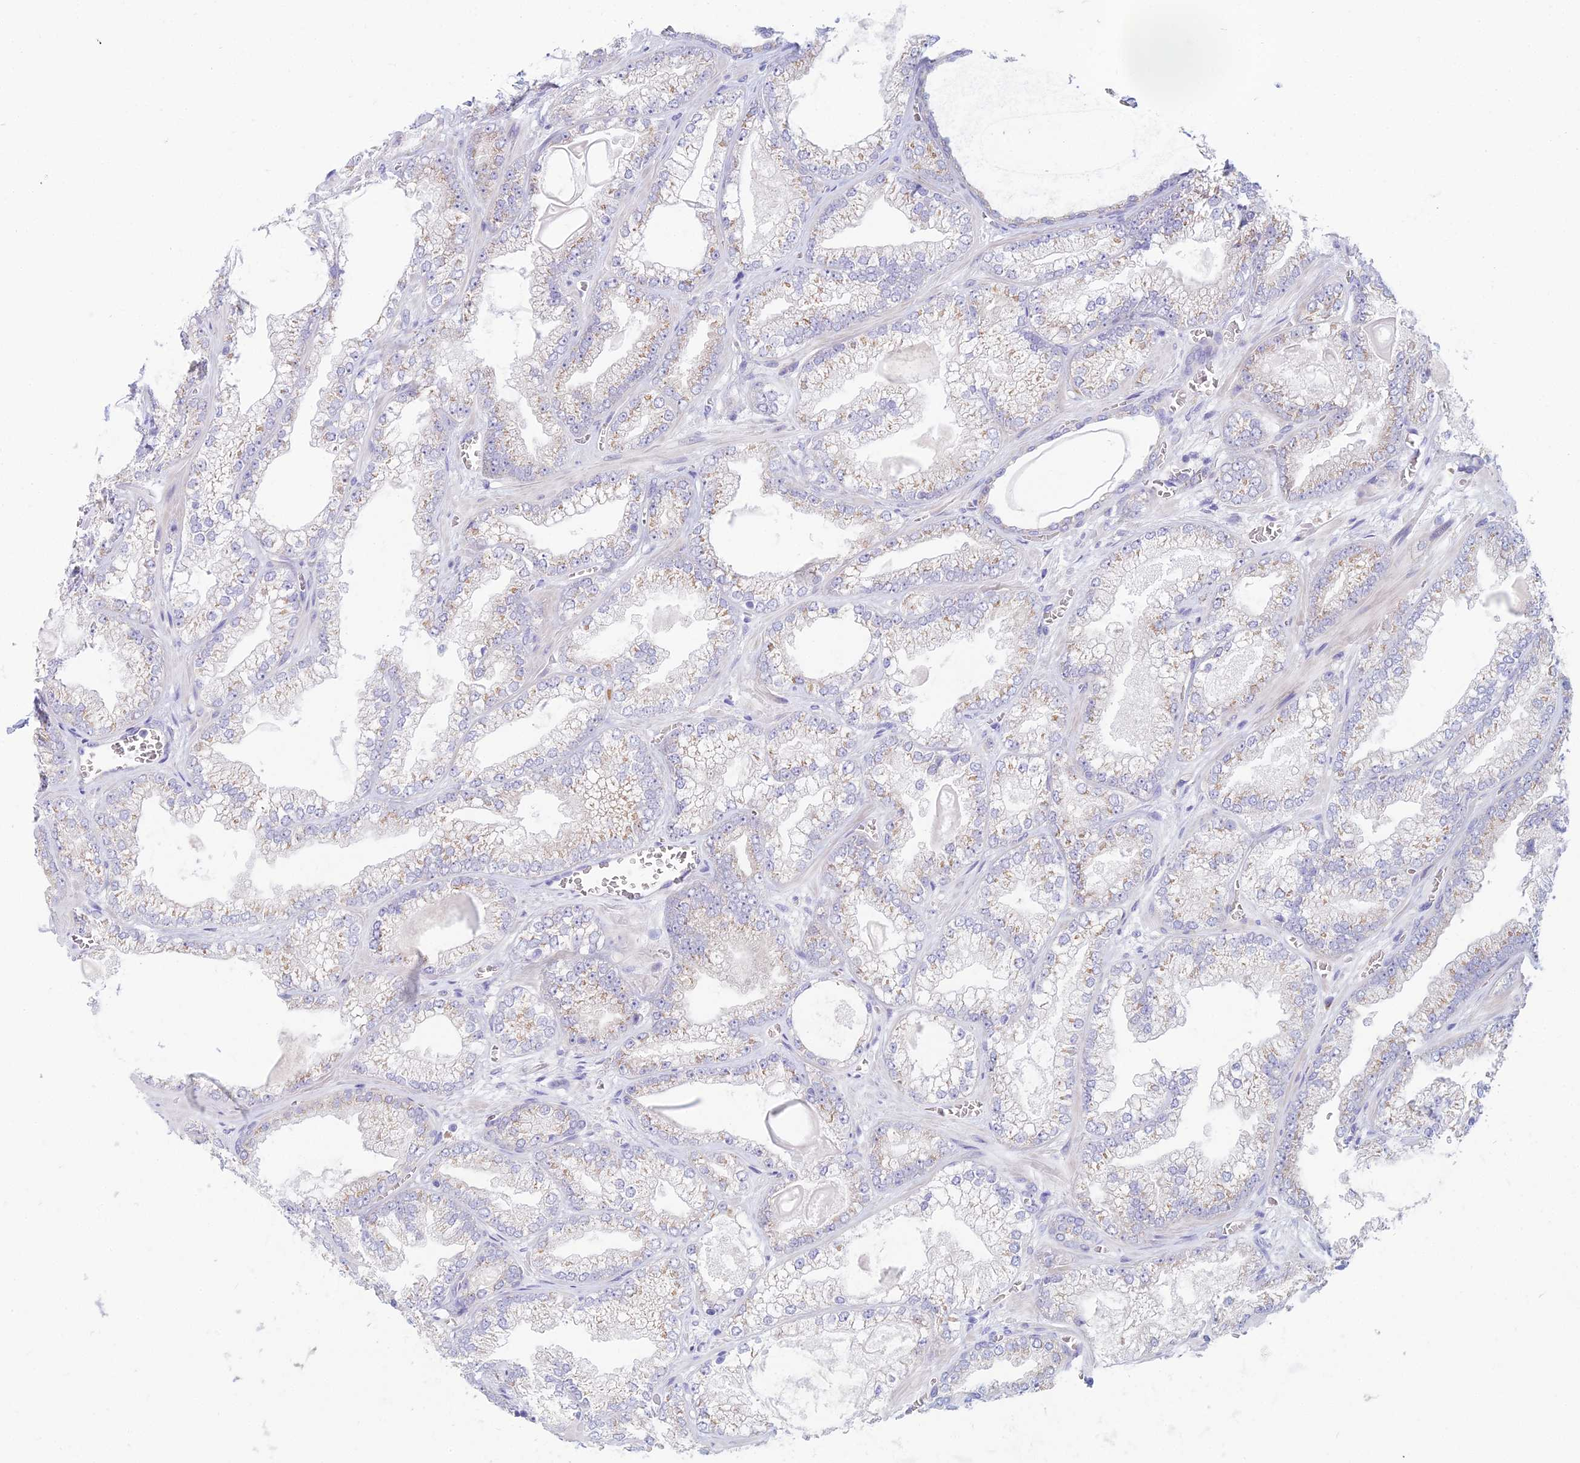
{"staining": {"intensity": "weak", "quantity": "25%-75%", "location": "cytoplasmic/membranous"}, "tissue": "prostate cancer", "cell_type": "Tumor cells", "image_type": "cancer", "snomed": [{"axis": "morphology", "description": "Adenocarcinoma, Low grade"}, {"axis": "topography", "description": "Prostate"}], "caption": "Immunohistochemistry of prostate cancer shows low levels of weak cytoplasmic/membranous positivity in about 25%-75% of tumor cells.", "gene": "ZNF564", "patient": {"sex": "male", "age": 57}}